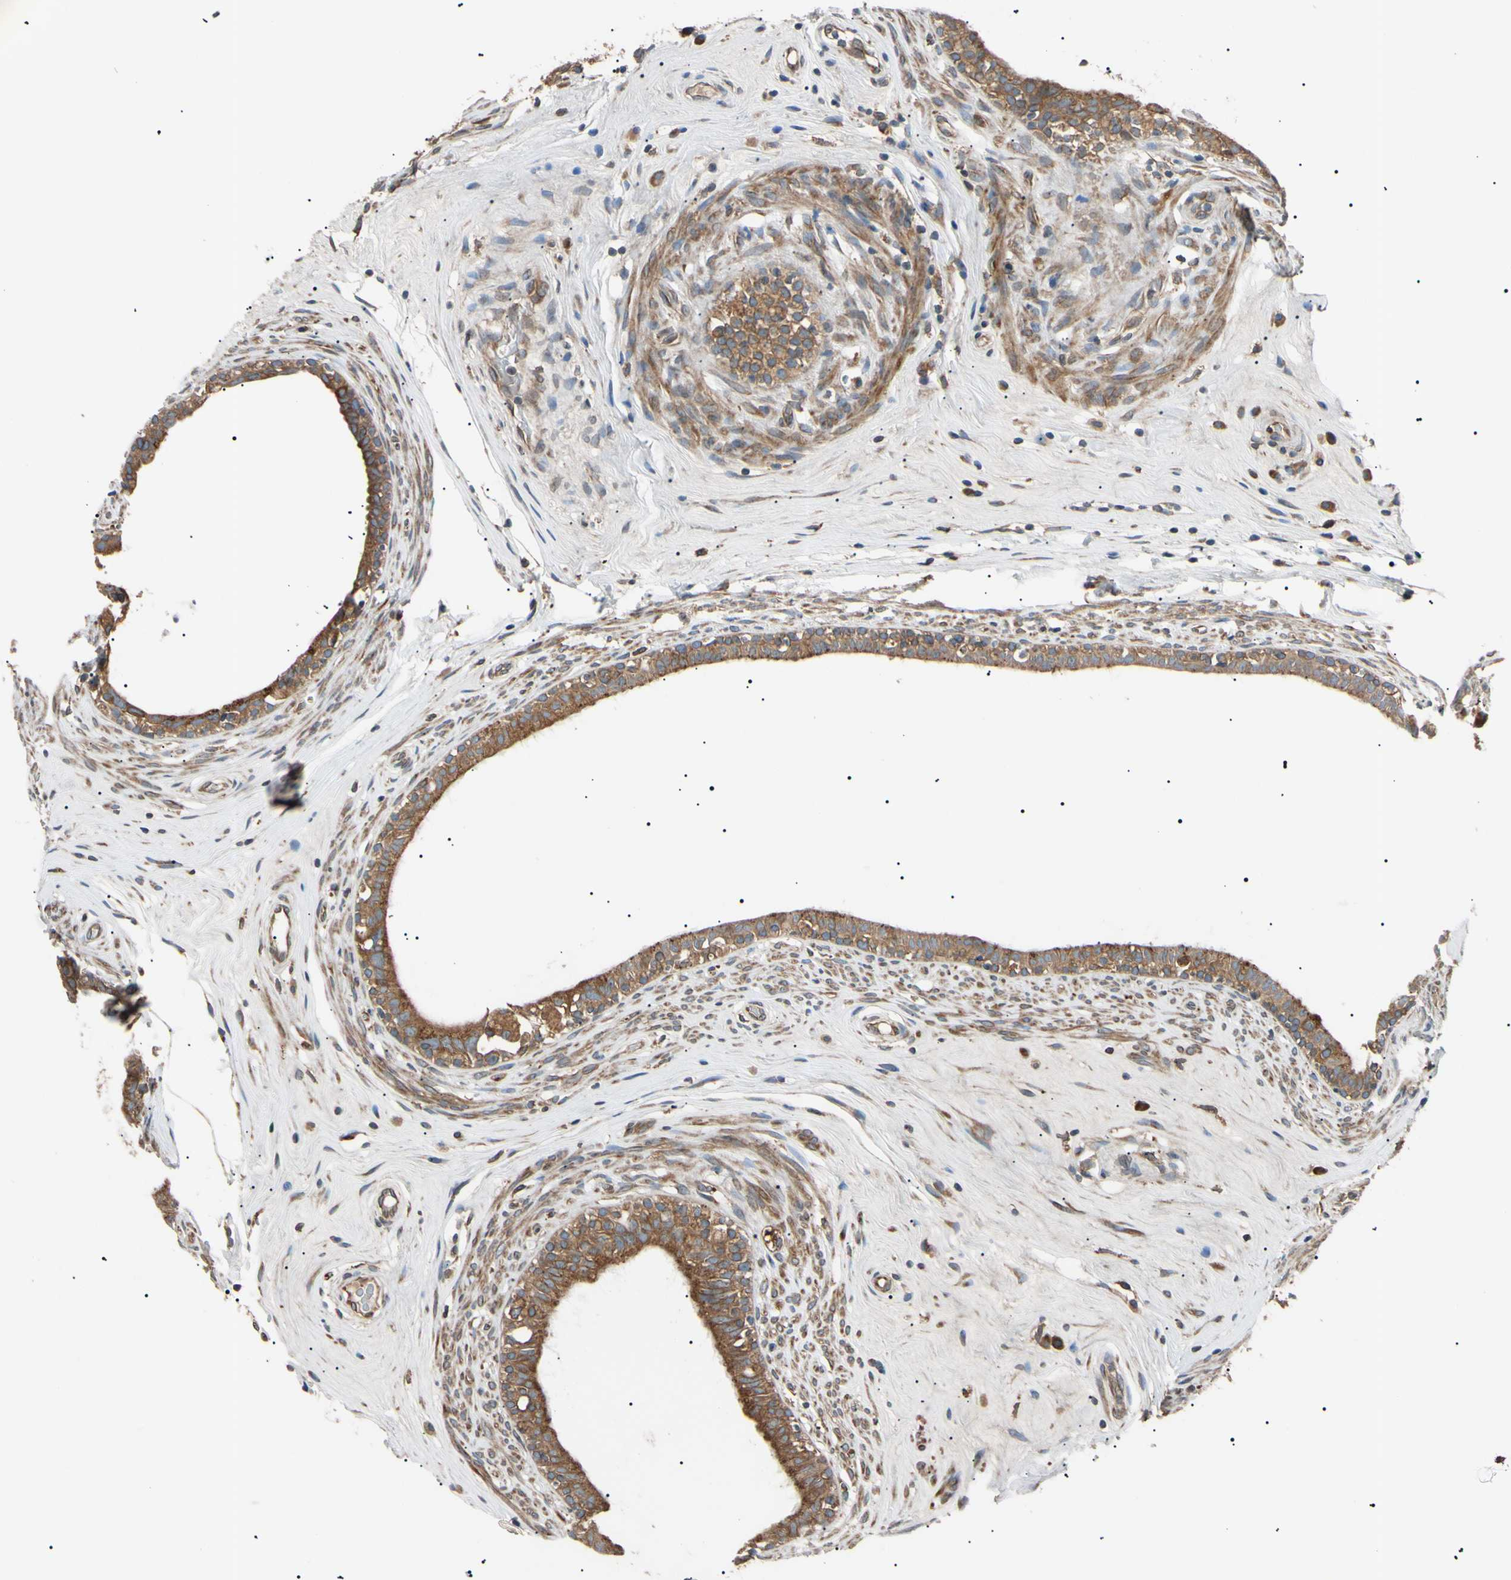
{"staining": {"intensity": "moderate", "quantity": ">75%", "location": "cytoplasmic/membranous"}, "tissue": "epididymis", "cell_type": "Glandular cells", "image_type": "normal", "snomed": [{"axis": "morphology", "description": "Normal tissue, NOS"}, {"axis": "morphology", "description": "Inflammation, NOS"}, {"axis": "topography", "description": "Epididymis"}], "caption": "Immunohistochemical staining of benign epididymis shows >75% levels of moderate cytoplasmic/membranous protein positivity in approximately >75% of glandular cells.", "gene": "VAPA", "patient": {"sex": "male", "age": 84}}